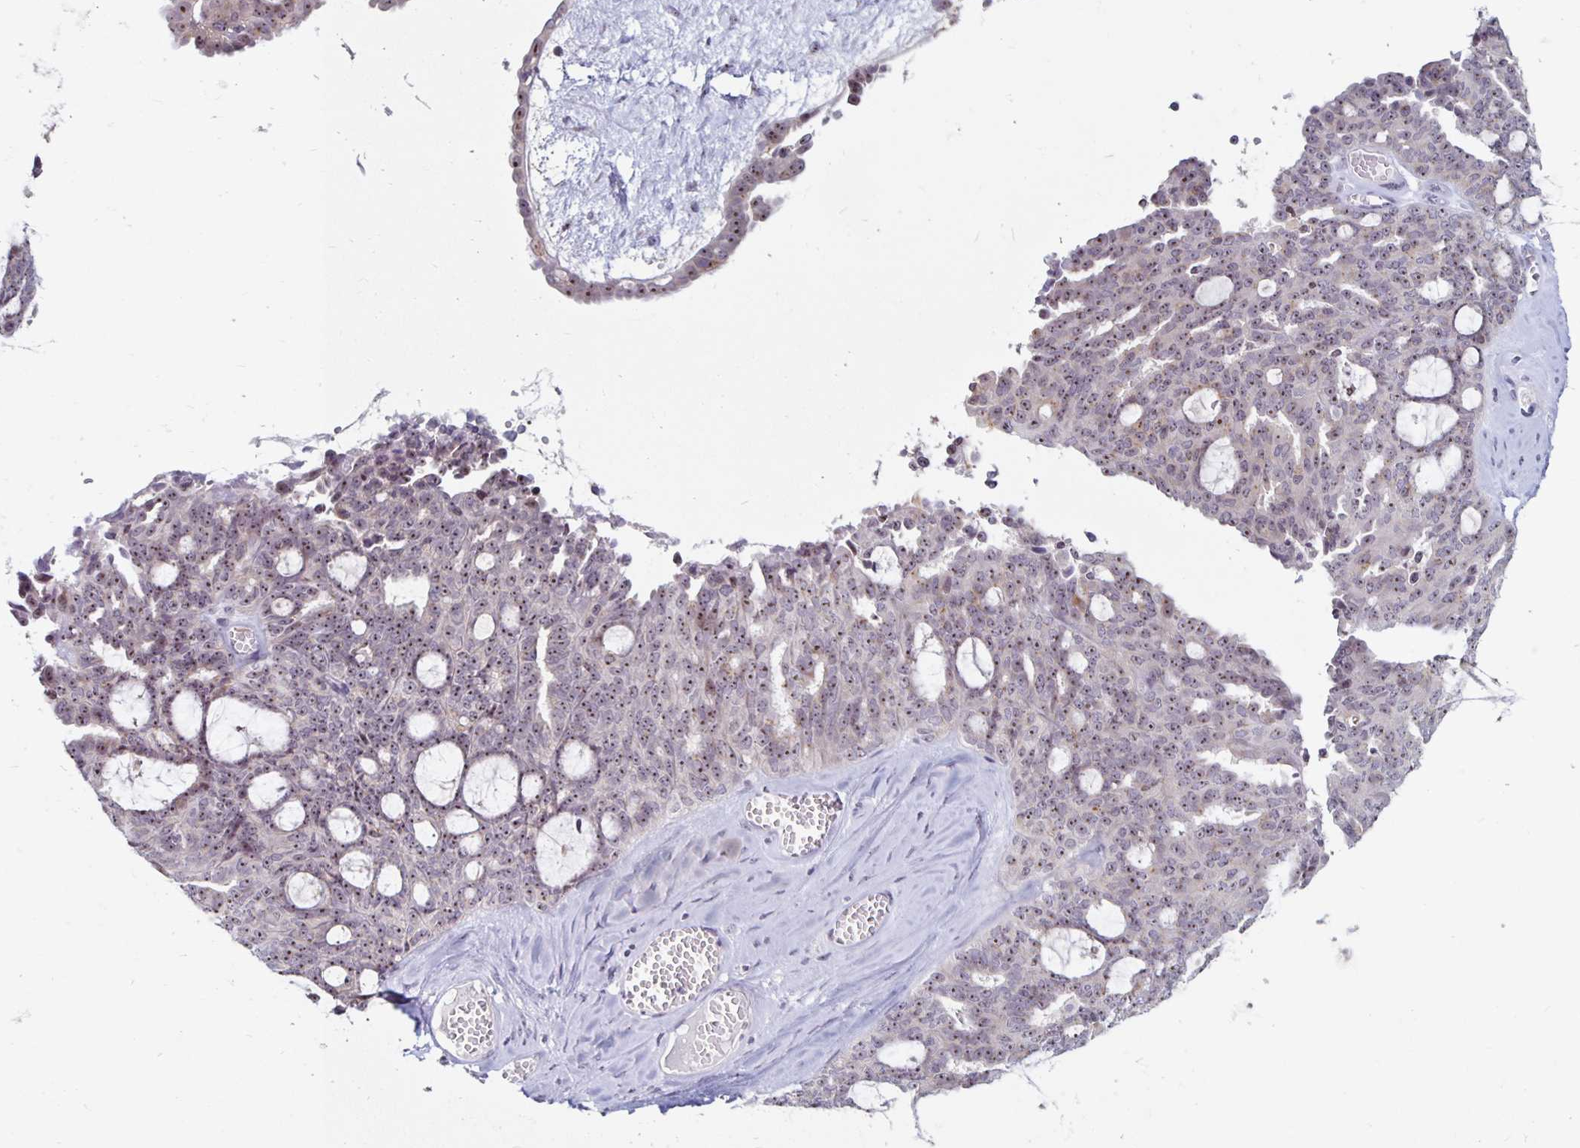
{"staining": {"intensity": "moderate", "quantity": ">75%", "location": "nuclear"}, "tissue": "ovarian cancer", "cell_type": "Tumor cells", "image_type": "cancer", "snomed": [{"axis": "morphology", "description": "Cystadenocarcinoma, serous, NOS"}, {"axis": "topography", "description": "Ovary"}], "caption": "DAB immunohistochemical staining of human ovarian serous cystadenocarcinoma reveals moderate nuclear protein expression in approximately >75% of tumor cells.", "gene": "NUP85", "patient": {"sex": "female", "age": 71}}